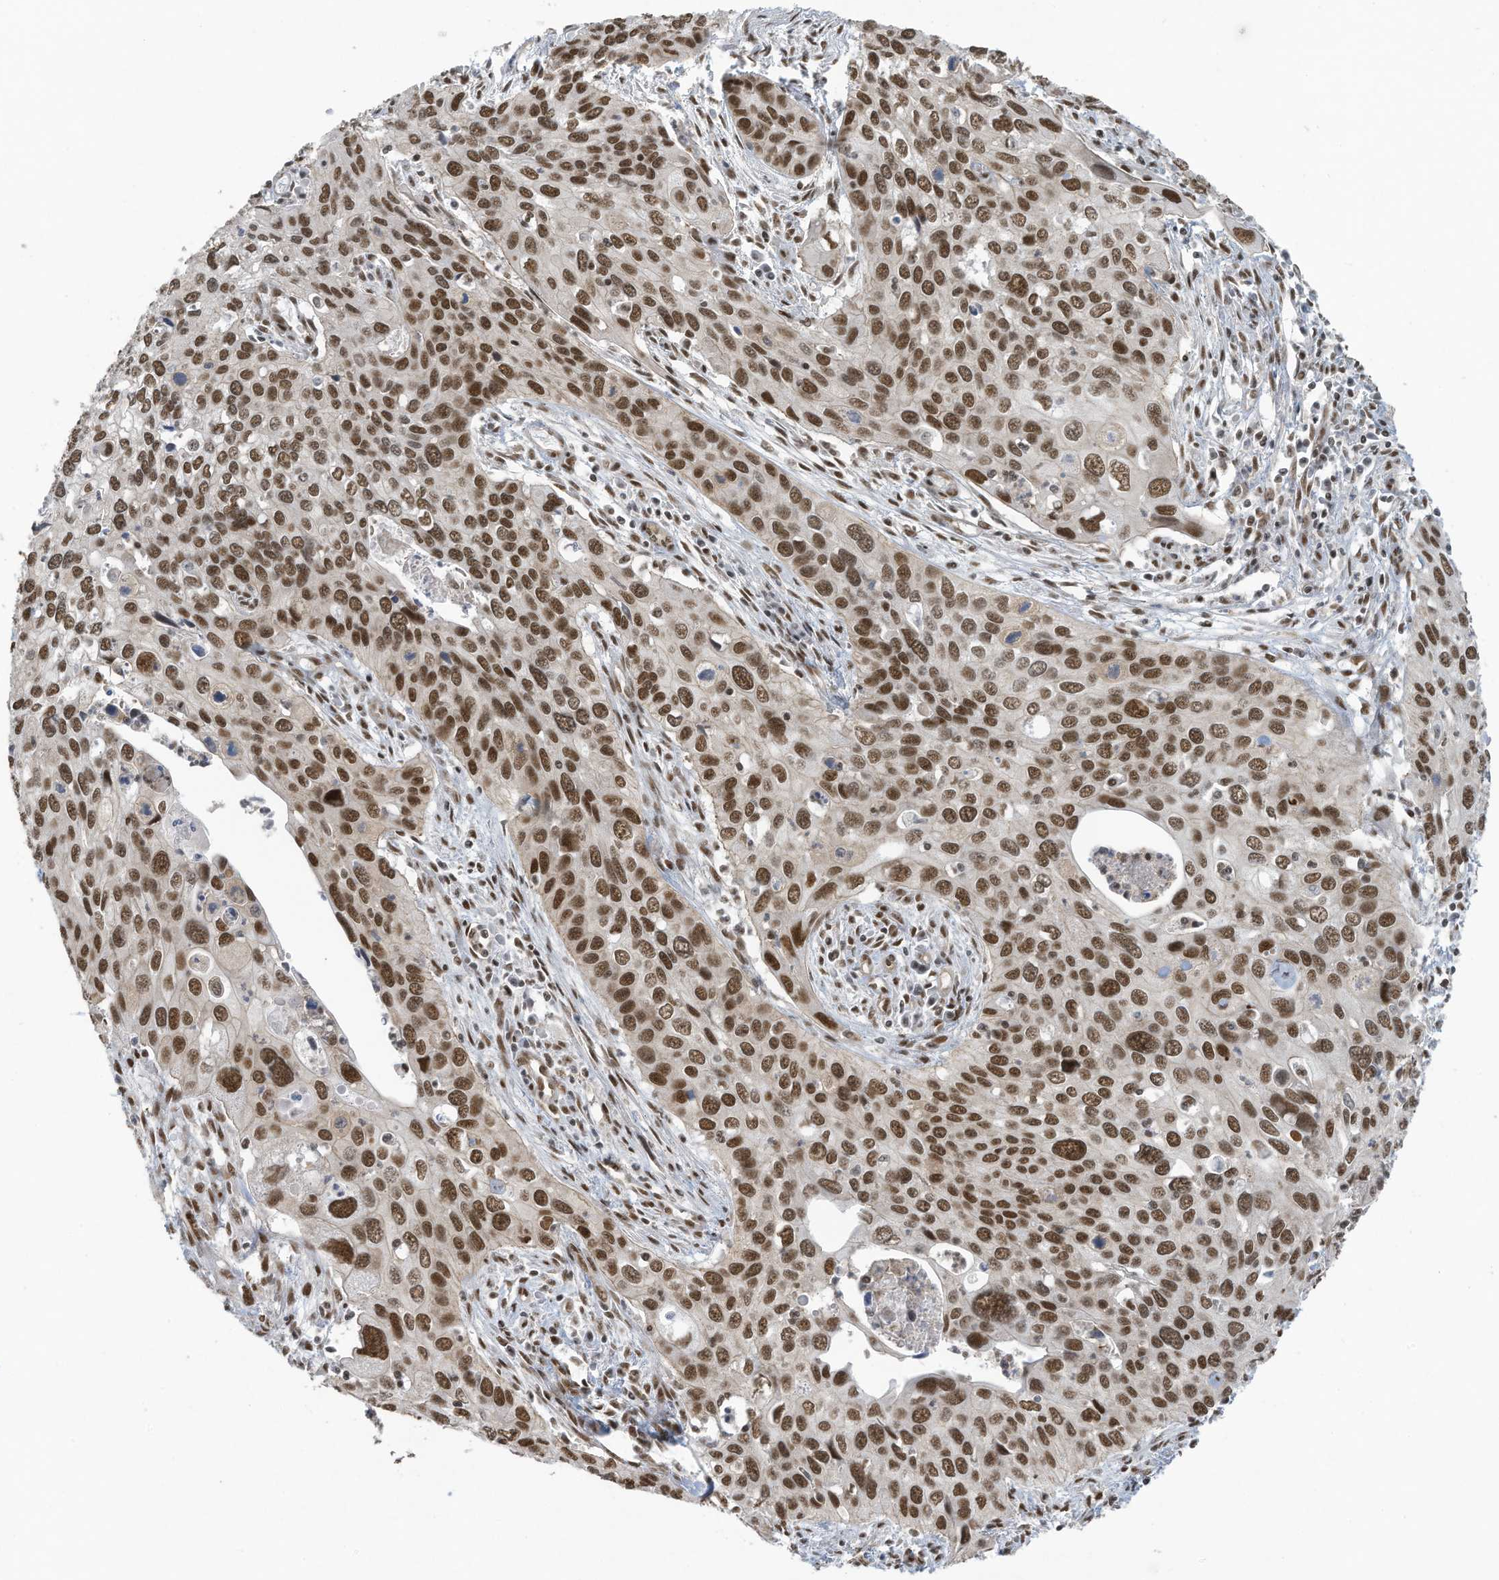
{"staining": {"intensity": "strong", "quantity": ">75%", "location": "nuclear"}, "tissue": "cervical cancer", "cell_type": "Tumor cells", "image_type": "cancer", "snomed": [{"axis": "morphology", "description": "Squamous cell carcinoma, NOS"}, {"axis": "topography", "description": "Cervix"}], "caption": "Cervical cancer was stained to show a protein in brown. There is high levels of strong nuclear expression in approximately >75% of tumor cells.", "gene": "DBR1", "patient": {"sex": "female", "age": 55}}